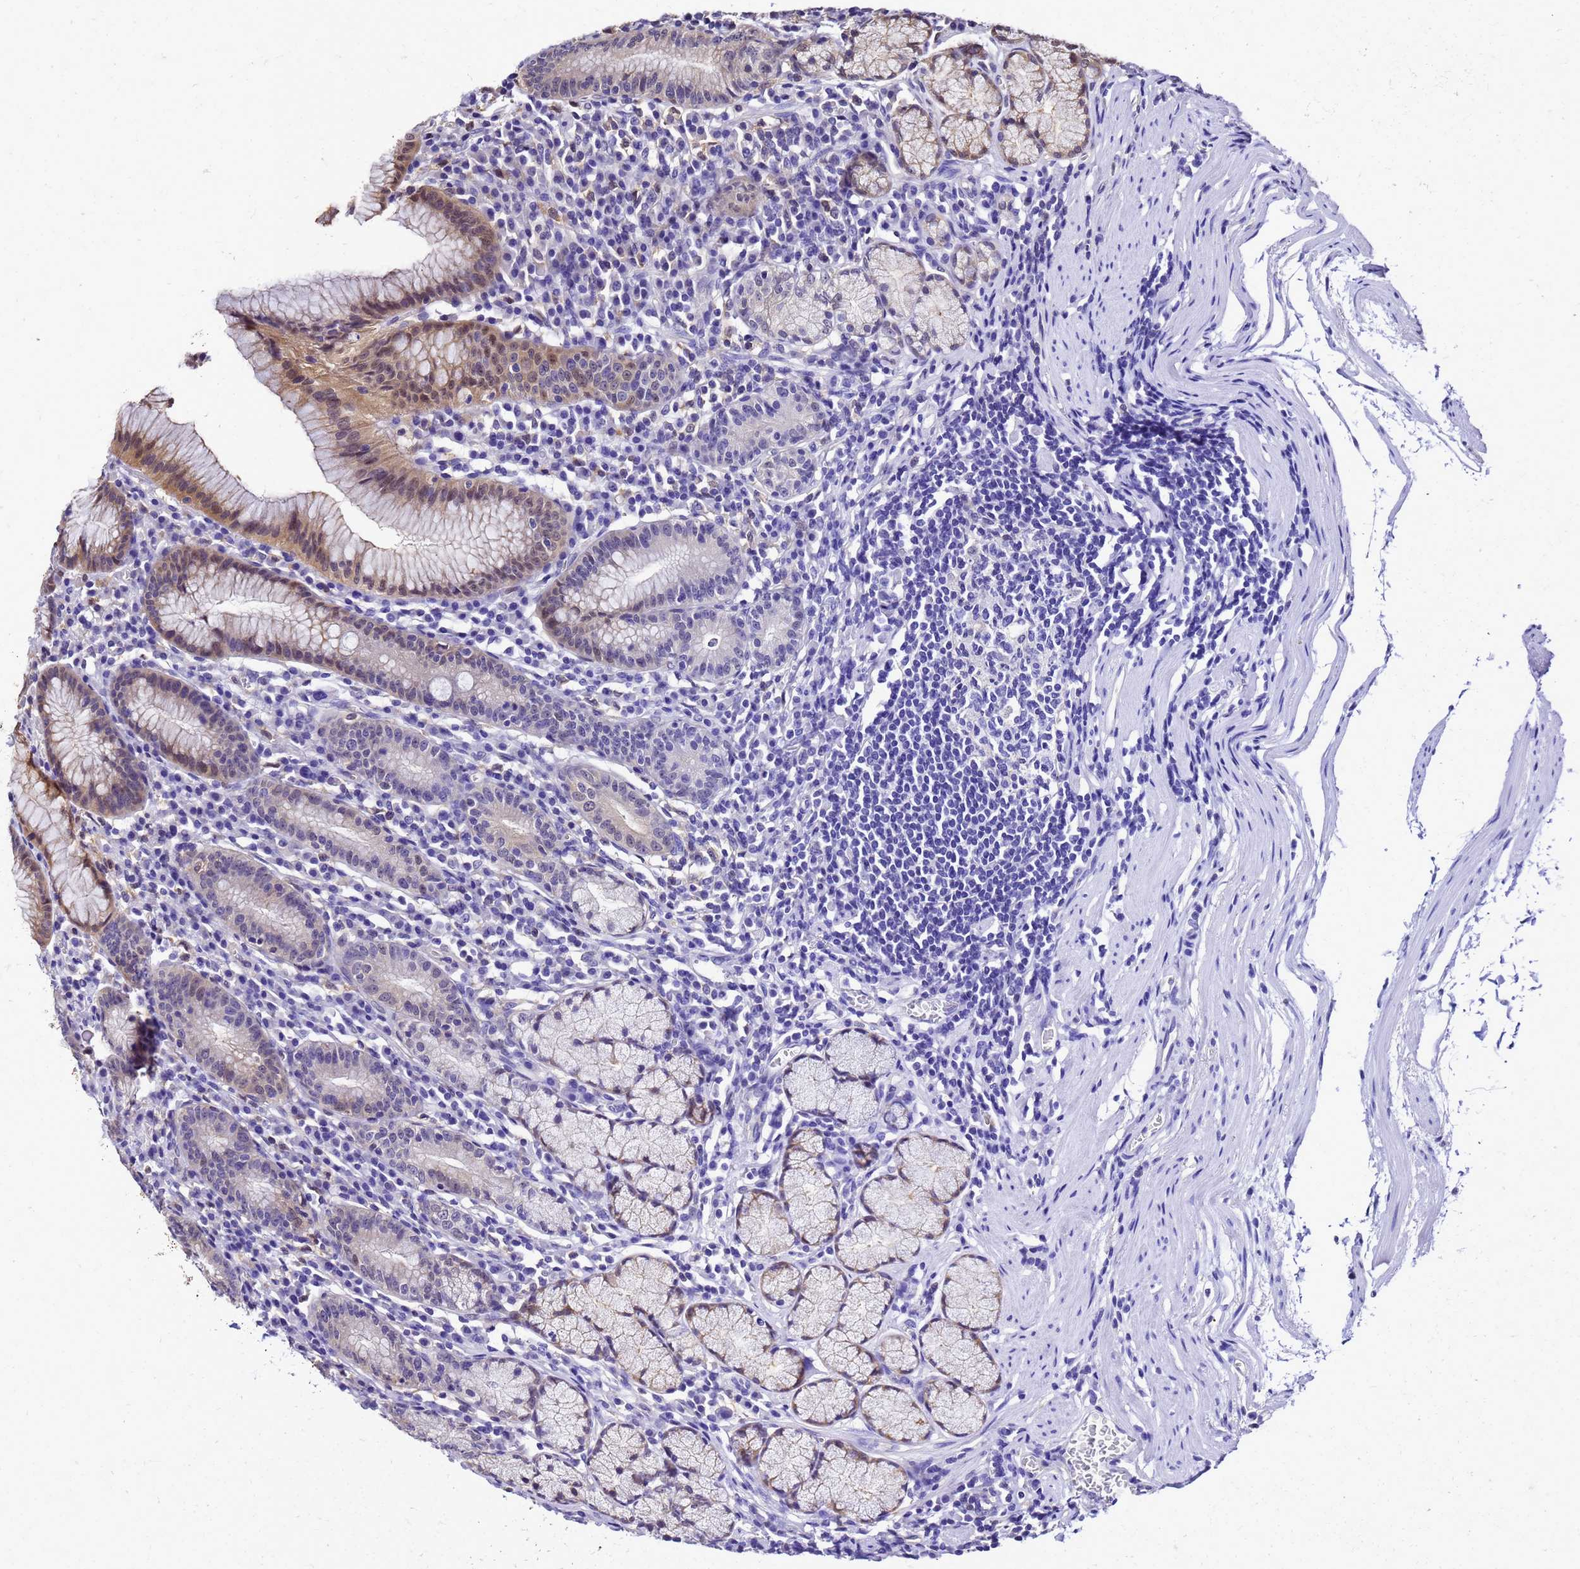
{"staining": {"intensity": "moderate", "quantity": "25%-75%", "location": "cytoplasmic/membranous,nuclear"}, "tissue": "stomach", "cell_type": "Glandular cells", "image_type": "normal", "snomed": [{"axis": "morphology", "description": "Normal tissue, NOS"}, {"axis": "topography", "description": "Stomach"}], "caption": "Immunohistochemistry micrograph of normal stomach stained for a protein (brown), which exhibits medium levels of moderate cytoplasmic/membranous,nuclear positivity in approximately 25%-75% of glandular cells.", "gene": "S100A11", "patient": {"sex": "male", "age": 55}}